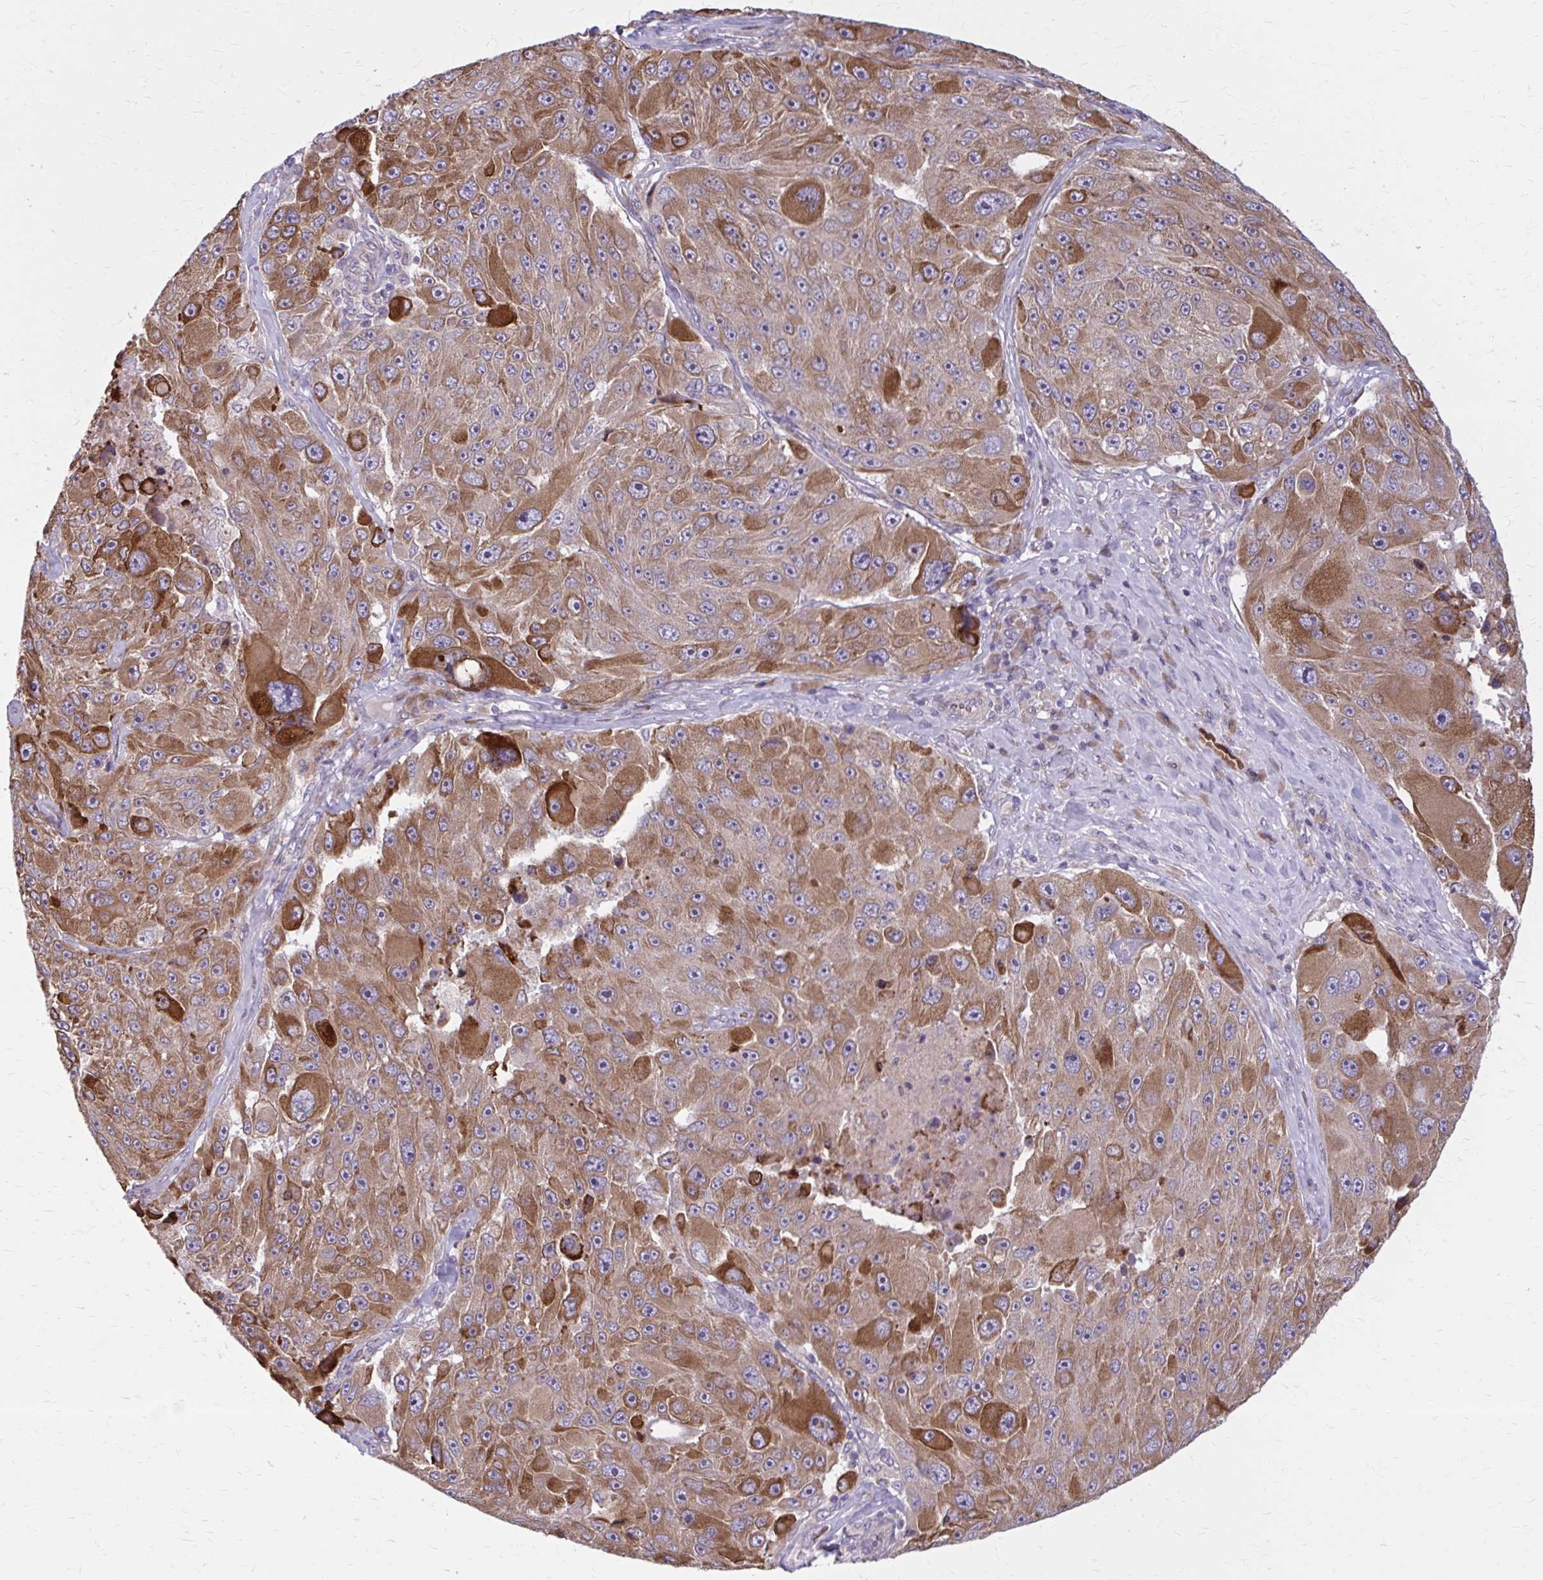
{"staining": {"intensity": "moderate", "quantity": ">75%", "location": "cytoplasmic/membranous"}, "tissue": "melanoma", "cell_type": "Tumor cells", "image_type": "cancer", "snomed": [{"axis": "morphology", "description": "Malignant melanoma, Metastatic site"}, {"axis": "topography", "description": "Lymph node"}], "caption": "A medium amount of moderate cytoplasmic/membranous positivity is present in about >75% of tumor cells in malignant melanoma (metastatic site) tissue.", "gene": "SNF8", "patient": {"sex": "male", "age": 62}}